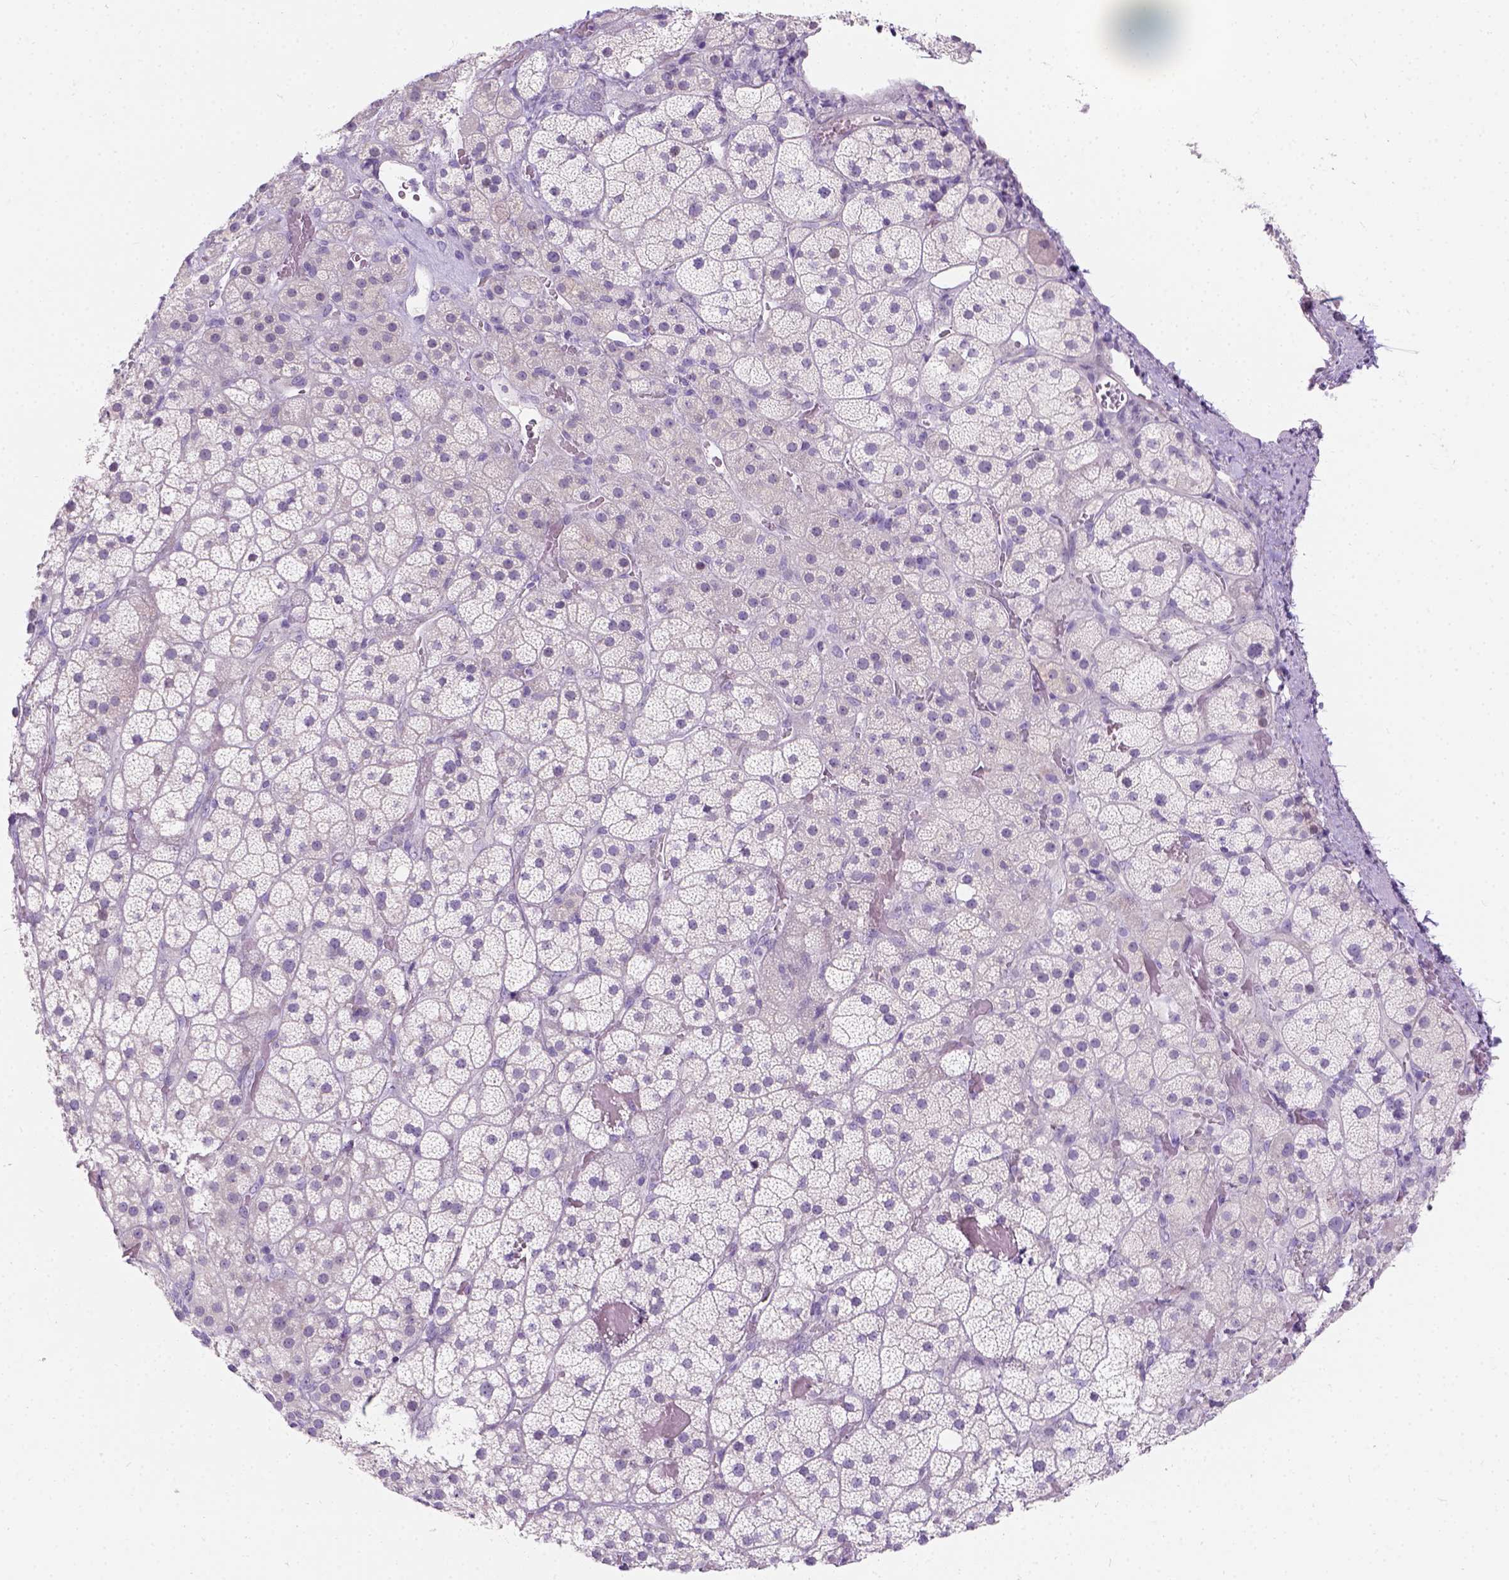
{"staining": {"intensity": "negative", "quantity": "none", "location": "none"}, "tissue": "adrenal gland", "cell_type": "Glandular cells", "image_type": "normal", "snomed": [{"axis": "morphology", "description": "Normal tissue, NOS"}, {"axis": "topography", "description": "Adrenal gland"}], "caption": "Immunohistochemistry image of benign adrenal gland: human adrenal gland stained with DAB demonstrates no significant protein staining in glandular cells.", "gene": "C20orf144", "patient": {"sex": "male", "age": 57}}